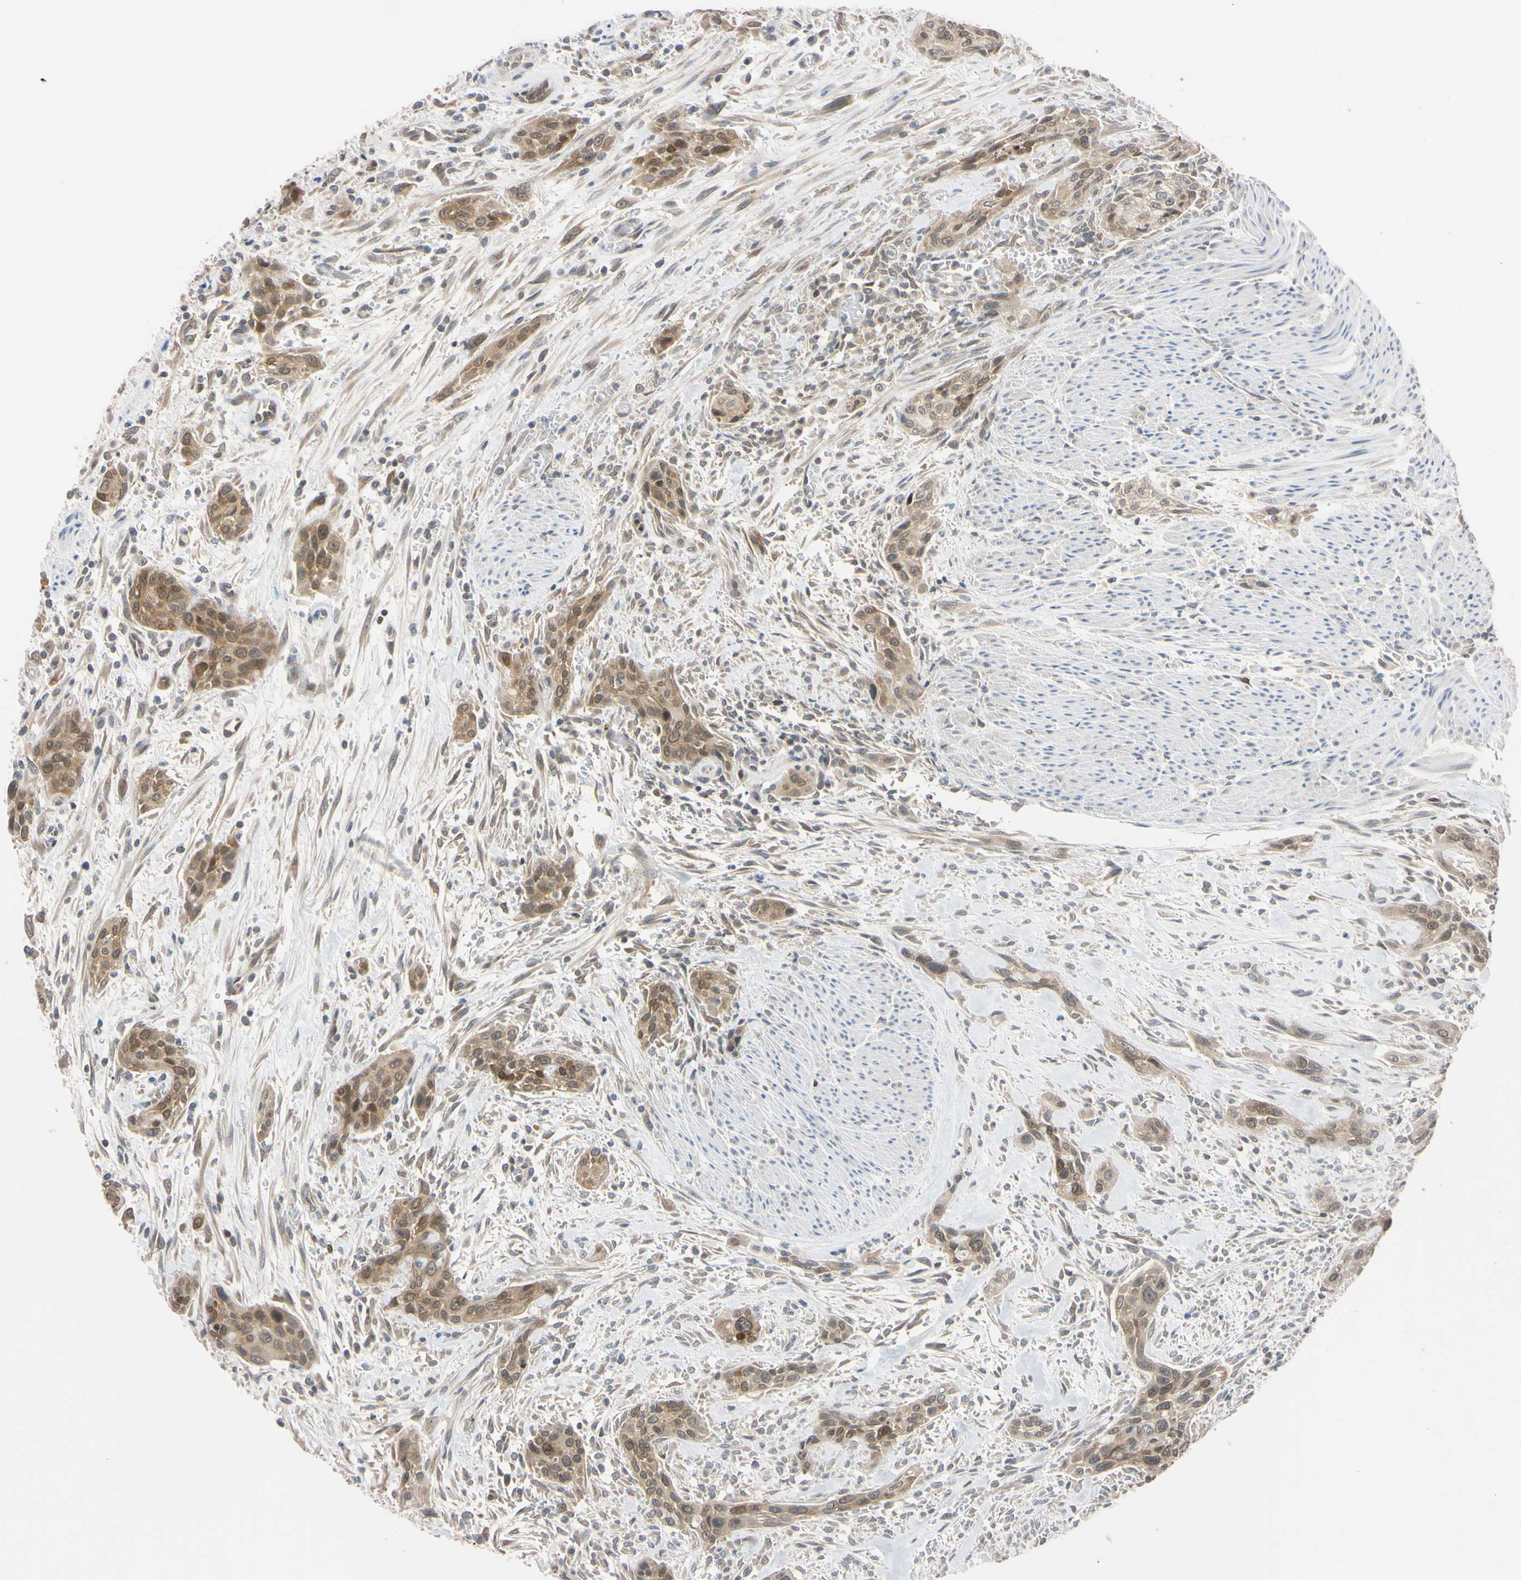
{"staining": {"intensity": "moderate", "quantity": "25%-75%", "location": "cytoplasmic/membranous,nuclear"}, "tissue": "urothelial cancer", "cell_type": "Tumor cells", "image_type": "cancer", "snomed": [{"axis": "morphology", "description": "Urothelial carcinoma, High grade"}, {"axis": "topography", "description": "Urinary bladder"}], "caption": "This micrograph demonstrates immunohistochemistry staining of human urothelial carcinoma (high-grade), with medium moderate cytoplasmic/membranous and nuclear positivity in about 25%-75% of tumor cells.", "gene": "UBE2I", "patient": {"sex": "male", "age": 35}}